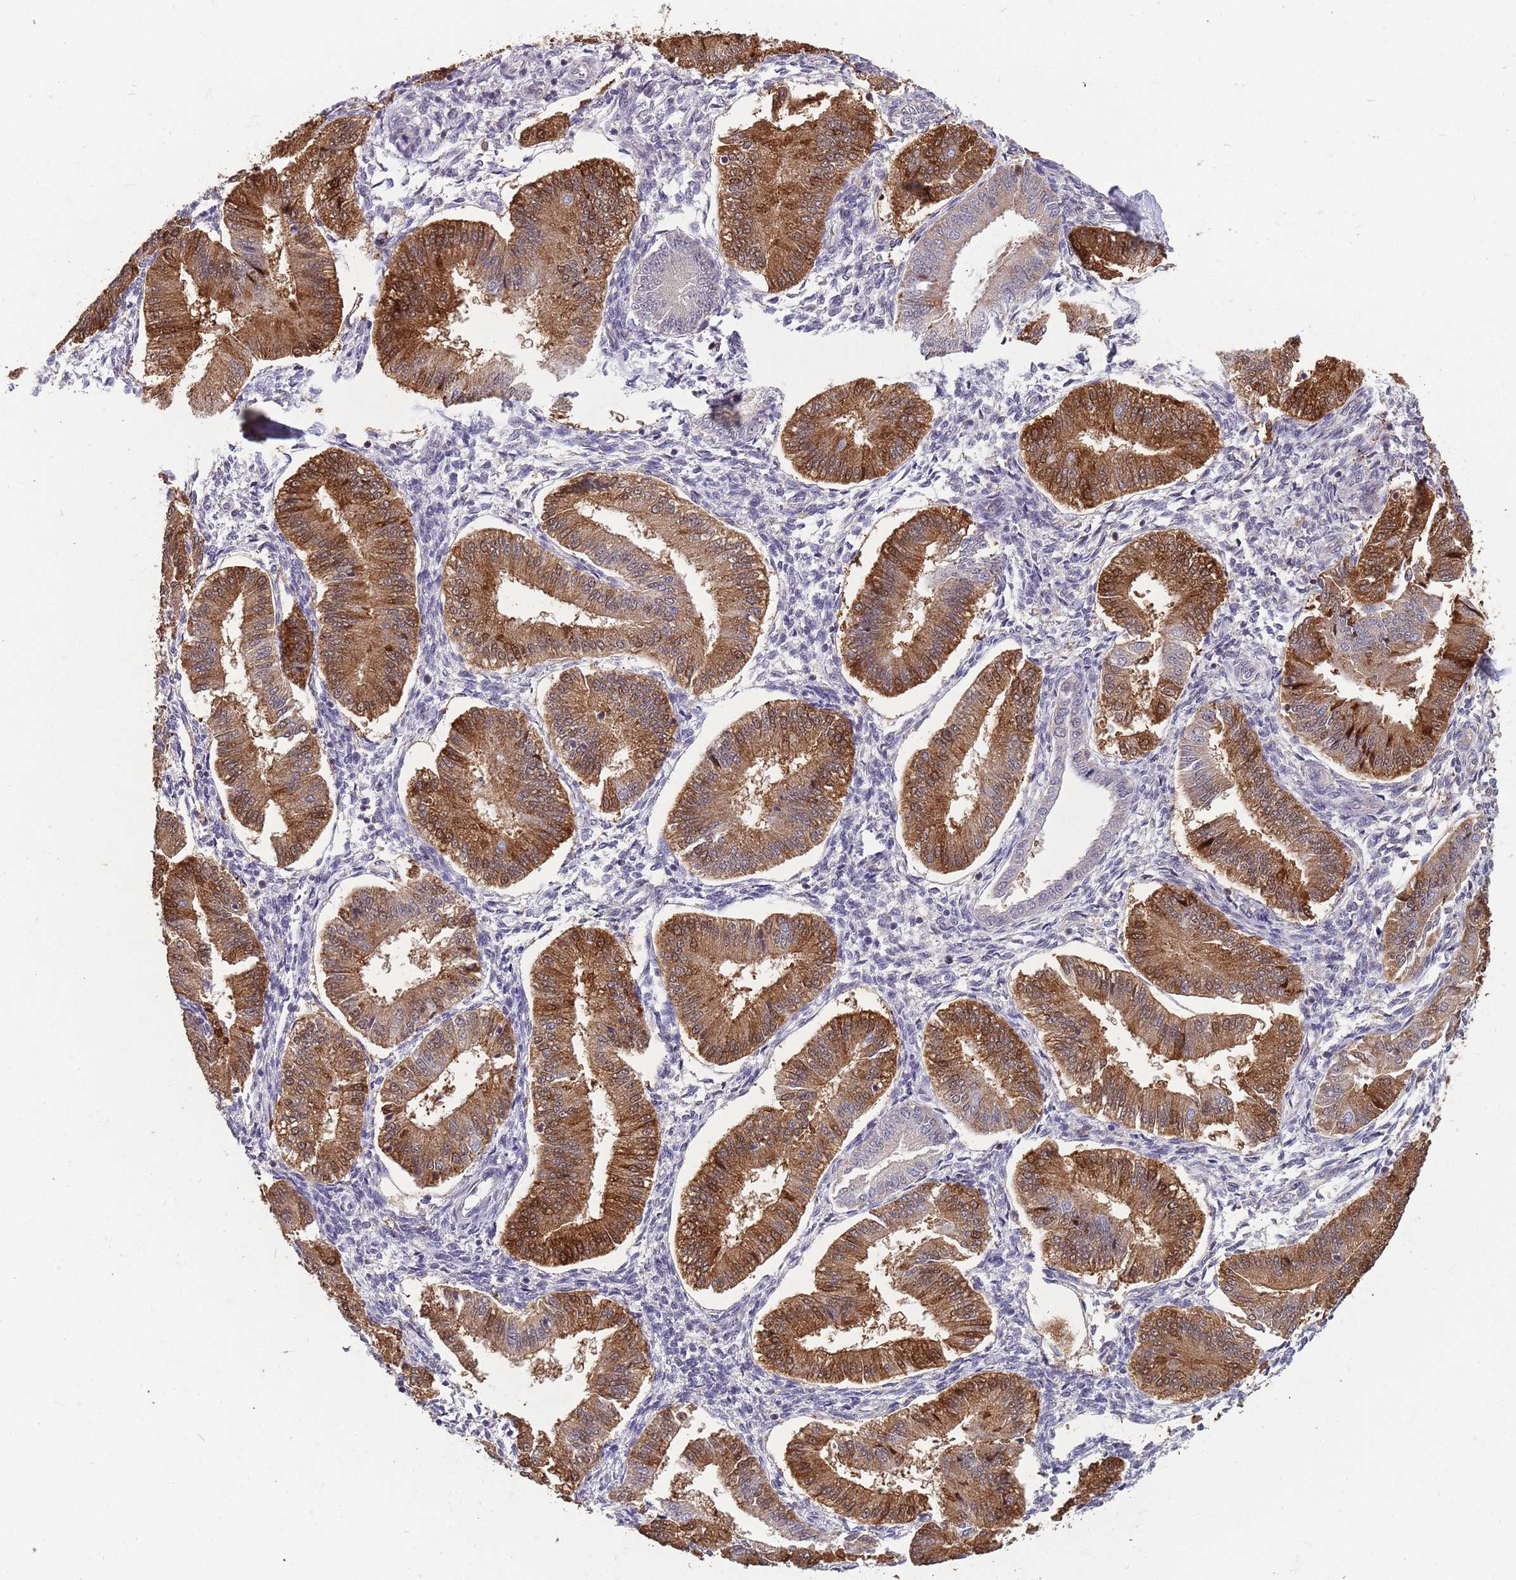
{"staining": {"intensity": "negative", "quantity": "none", "location": "none"}, "tissue": "endometrium", "cell_type": "Cells in endometrial stroma", "image_type": "normal", "snomed": [{"axis": "morphology", "description": "Normal tissue, NOS"}, {"axis": "topography", "description": "Endometrium"}], "caption": "A photomicrograph of endometrium stained for a protein exhibits no brown staining in cells in endometrial stroma. (Stains: DAB immunohistochemistry with hematoxylin counter stain, Microscopy: brightfield microscopy at high magnification).", "gene": "ZNF639", "patient": {"sex": "female", "age": 39}}